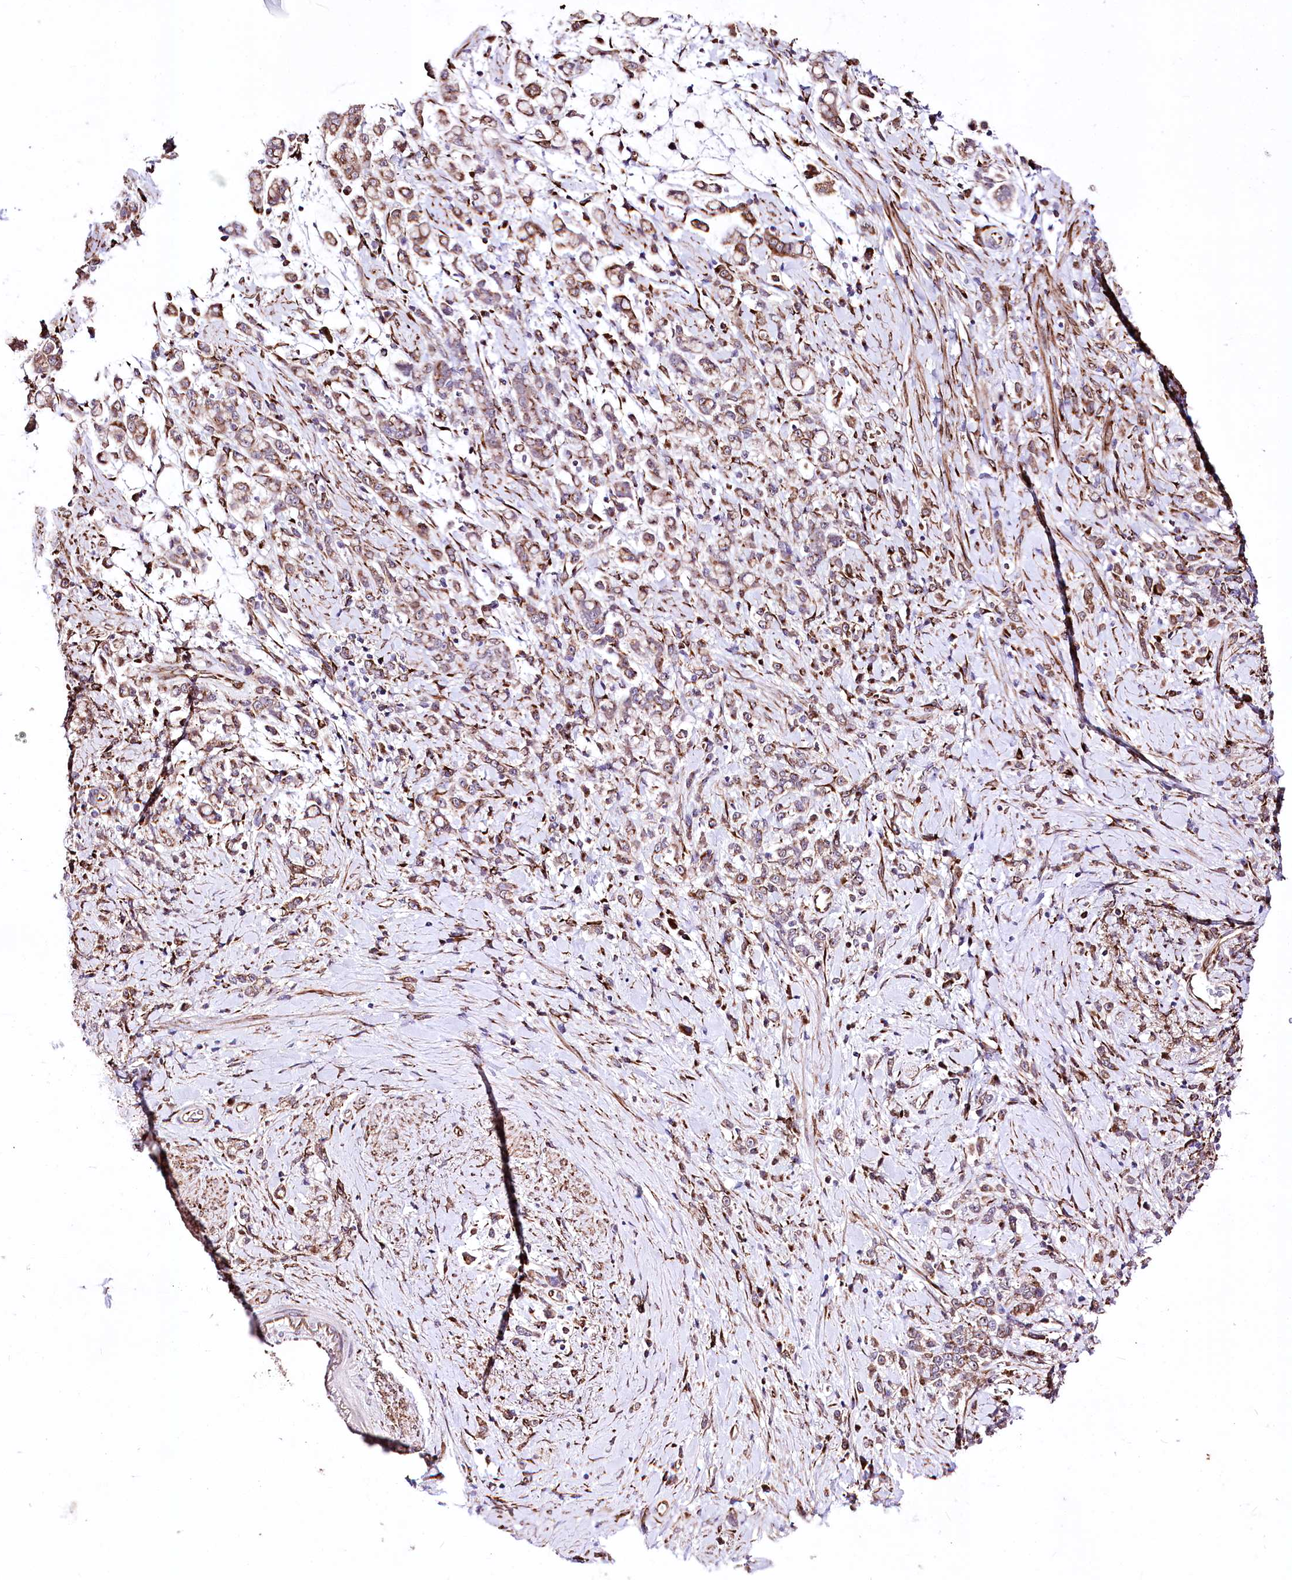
{"staining": {"intensity": "moderate", "quantity": ">75%", "location": "cytoplasmic/membranous"}, "tissue": "stomach cancer", "cell_type": "Tumor cells", "image_type": "cancer", "snomed": [{"axis": "morphology", "description": "Adenocarcinoma, NOS"}, {"axis": "topography", "description": "Stomach"}], "caption": "Brown immunohistochemical staining in human stomach cancer demonstrates moderate cytoplasmic/membranous expression in about >75% of tumor cells.", "gene": "WWC1", "patient": {"sex": "female", "age": 60}}